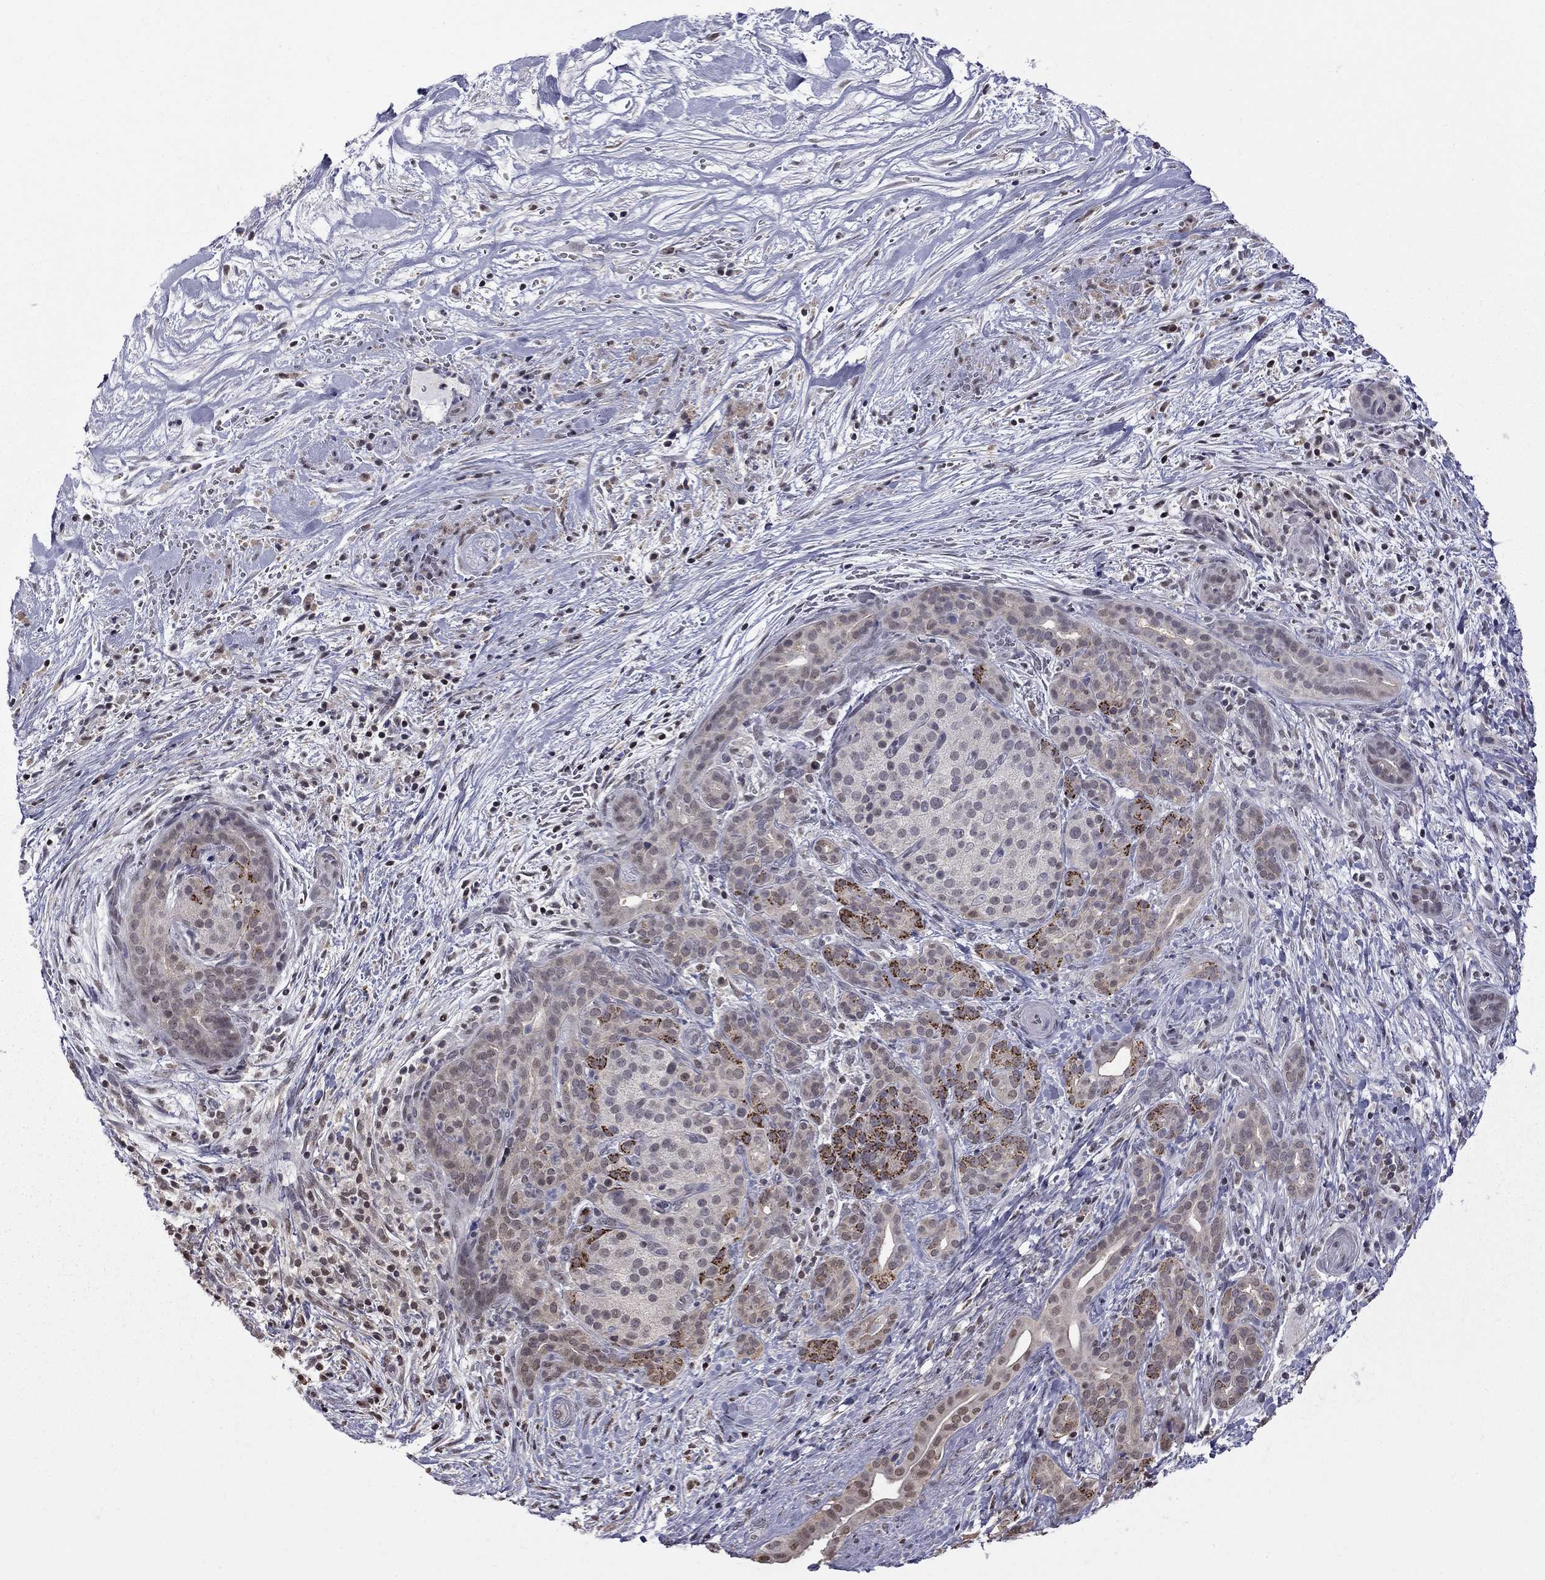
{"staining": {"intensity": "negative", "quantity": "none", "location": "none"}, "tissue": "pancreatic cancer", "cell_type": "Tumor cells", "image_type": "cancer", "snomed": [{"axis": "morphology", "description": "Adenocarcinoma, NOS"}, {"axis": "topography", "description": "Pancreas"}], "caption": "DAB (3,3'-diaminobenzidine) immunohistochemical staining of human pancreatic adenocarcinoma shows no significant positivity in tumor cells. (DAB IHC with hematoxylin counter stain).", "gene": "RFWD3", "patient": {"sex": "male", "age": 44}}